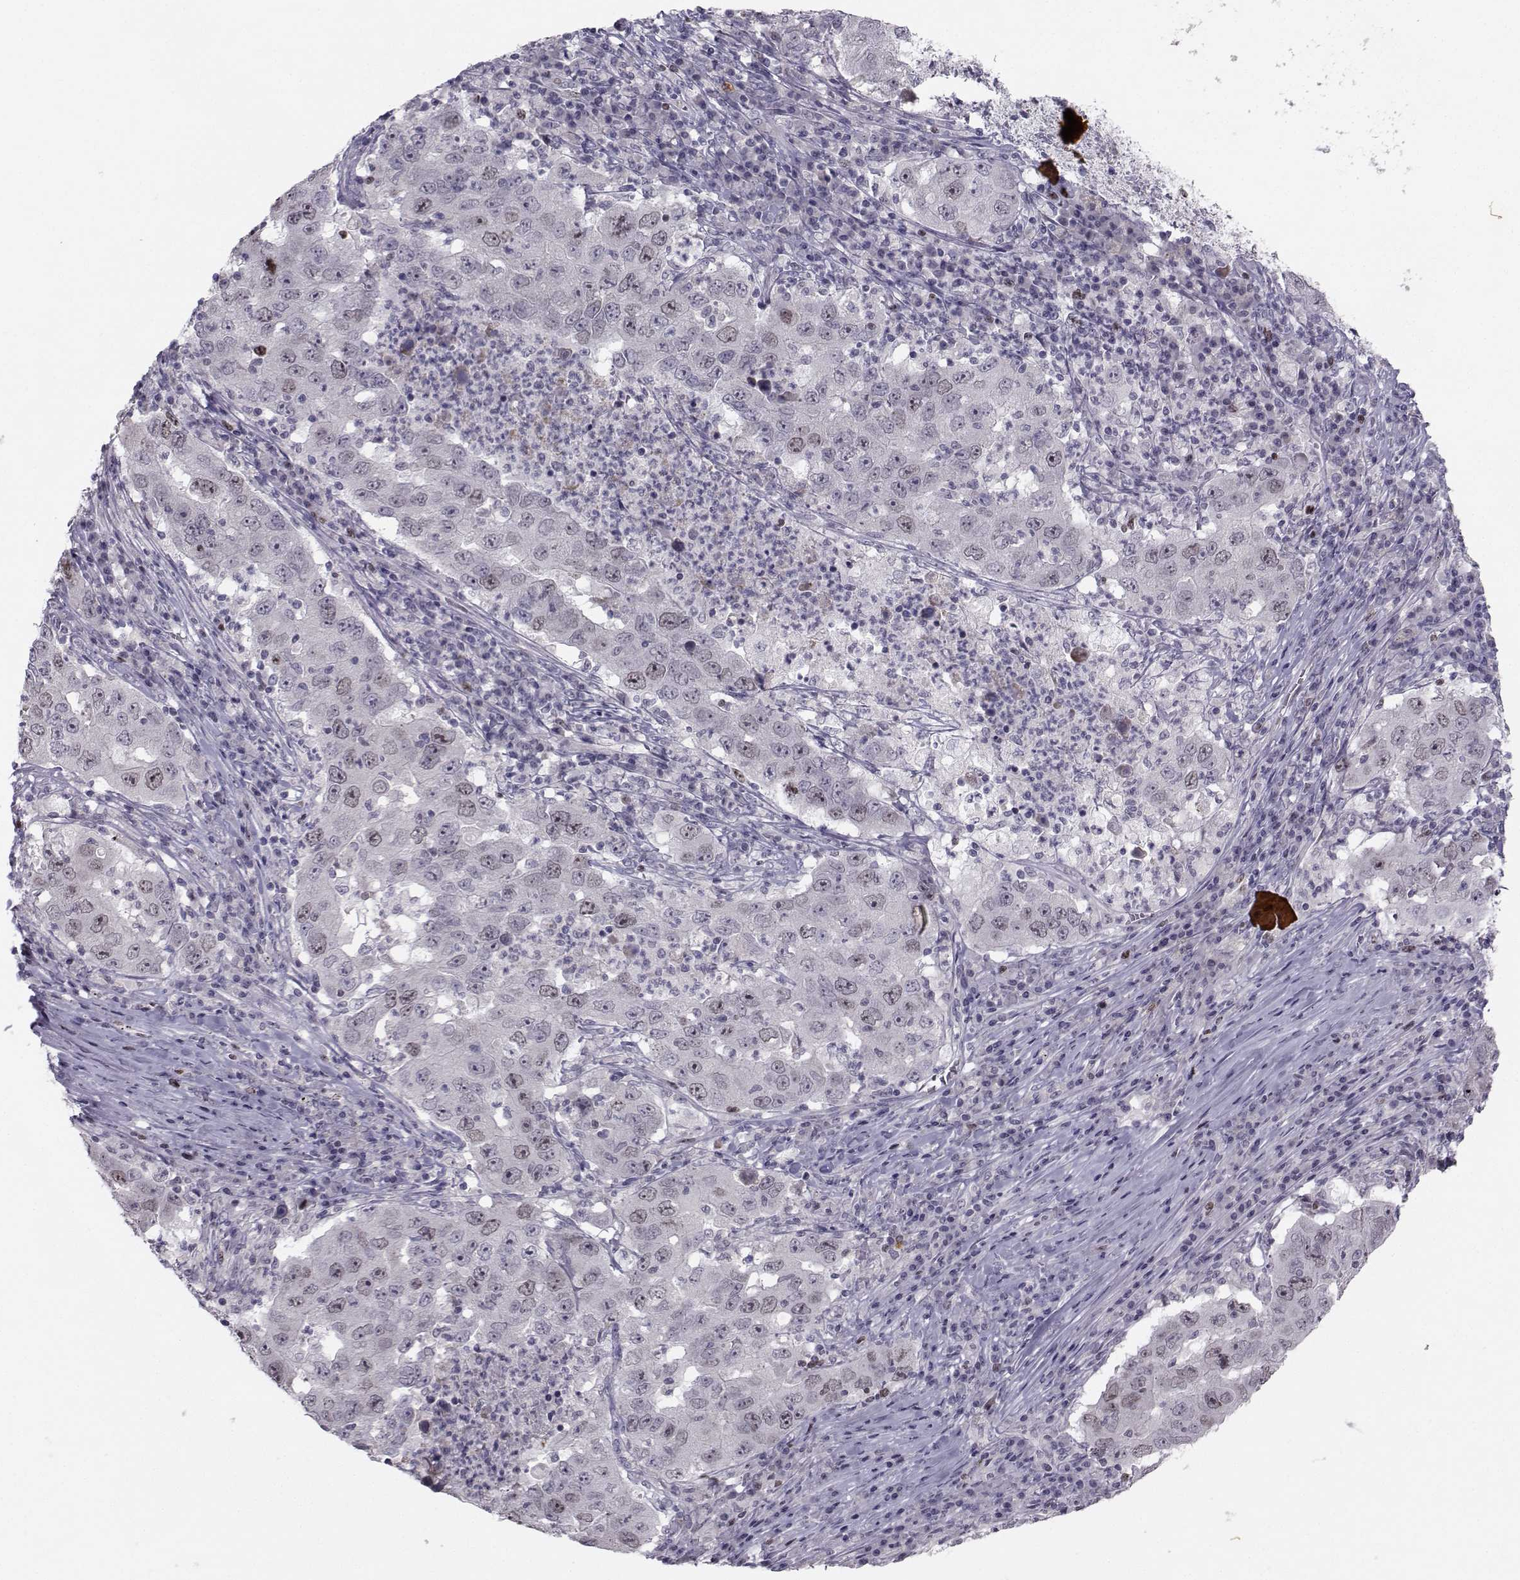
{"staining": {"intensity": "negative", "quantity": "none", "location": "none"}, "tissue": "lung cancer", "cell_type": "Tumor cells", "image_type": "cancer", "snomed": [{"axis": "morphology", "description": "Adenocarcinoma, NOS"}, {"axis": "topography", "description": "Lung"}], "caption": "Histopathology image shows no protein positivity in tumor cells of lung adenocarcinoma tissue.", "gene": "LRP8", "patient": {"sex": "male", "age": 73}}